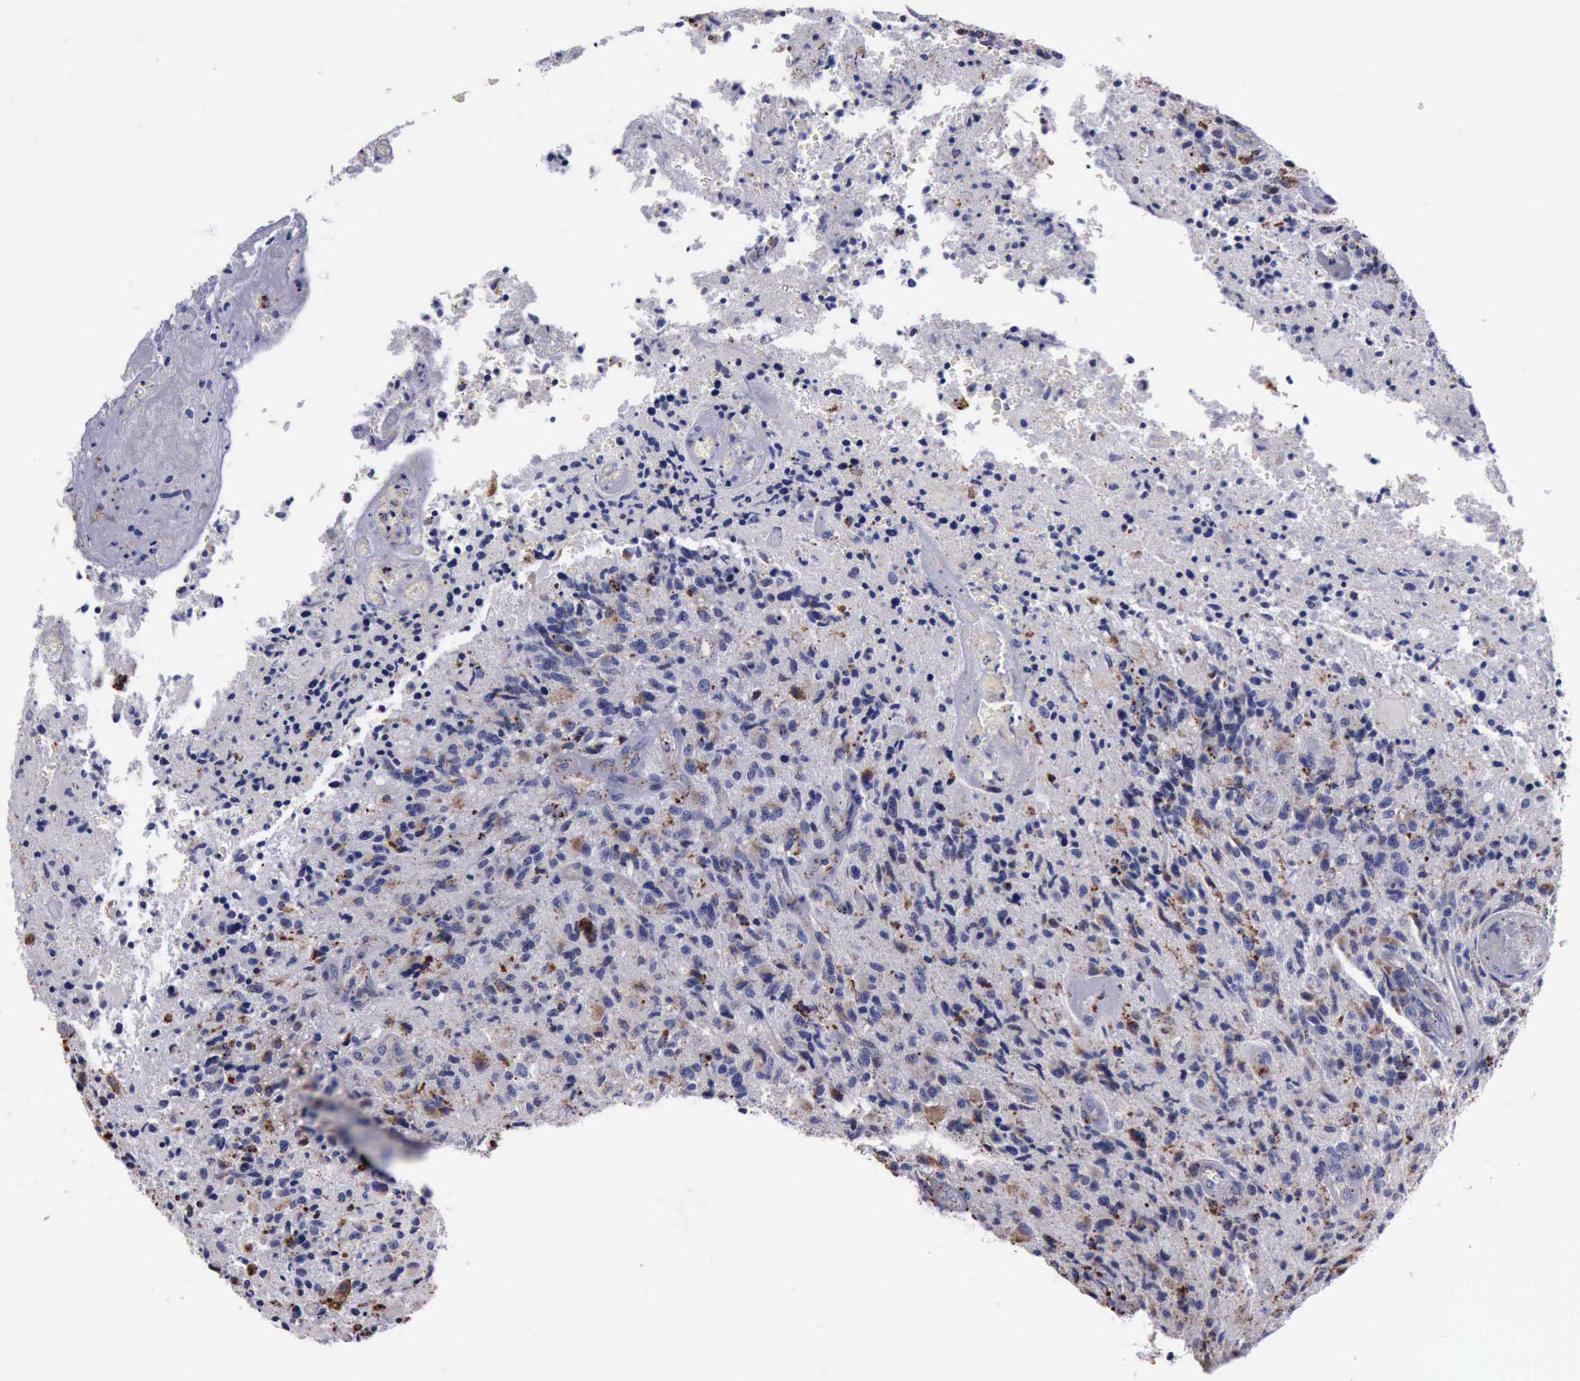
{"staining": {"intensity": "weak", "quantity": "25%-75%", "location": "cytoplasmic/membranous"}, "tissue": "glioma", "cell_type": "Tumor cells", "image_type": "cancer", "snomed": [{"axis": "morphology", "description": "Glioma, malignant, High grade"}, {"axis": "topography", "description": "Brain"}], "caption": "A high-resolution image shows IHC staining of glioma, which shows weak cytoplasmic/membranous positivity in about 25%-75% of tumor cells. (DAB (3,3'-diaminobenzidine) IHC, brown staining for protein, blue staining for nuclei).", "gene": "CTSD", "patient": {"sex": "male", "age": 36}}